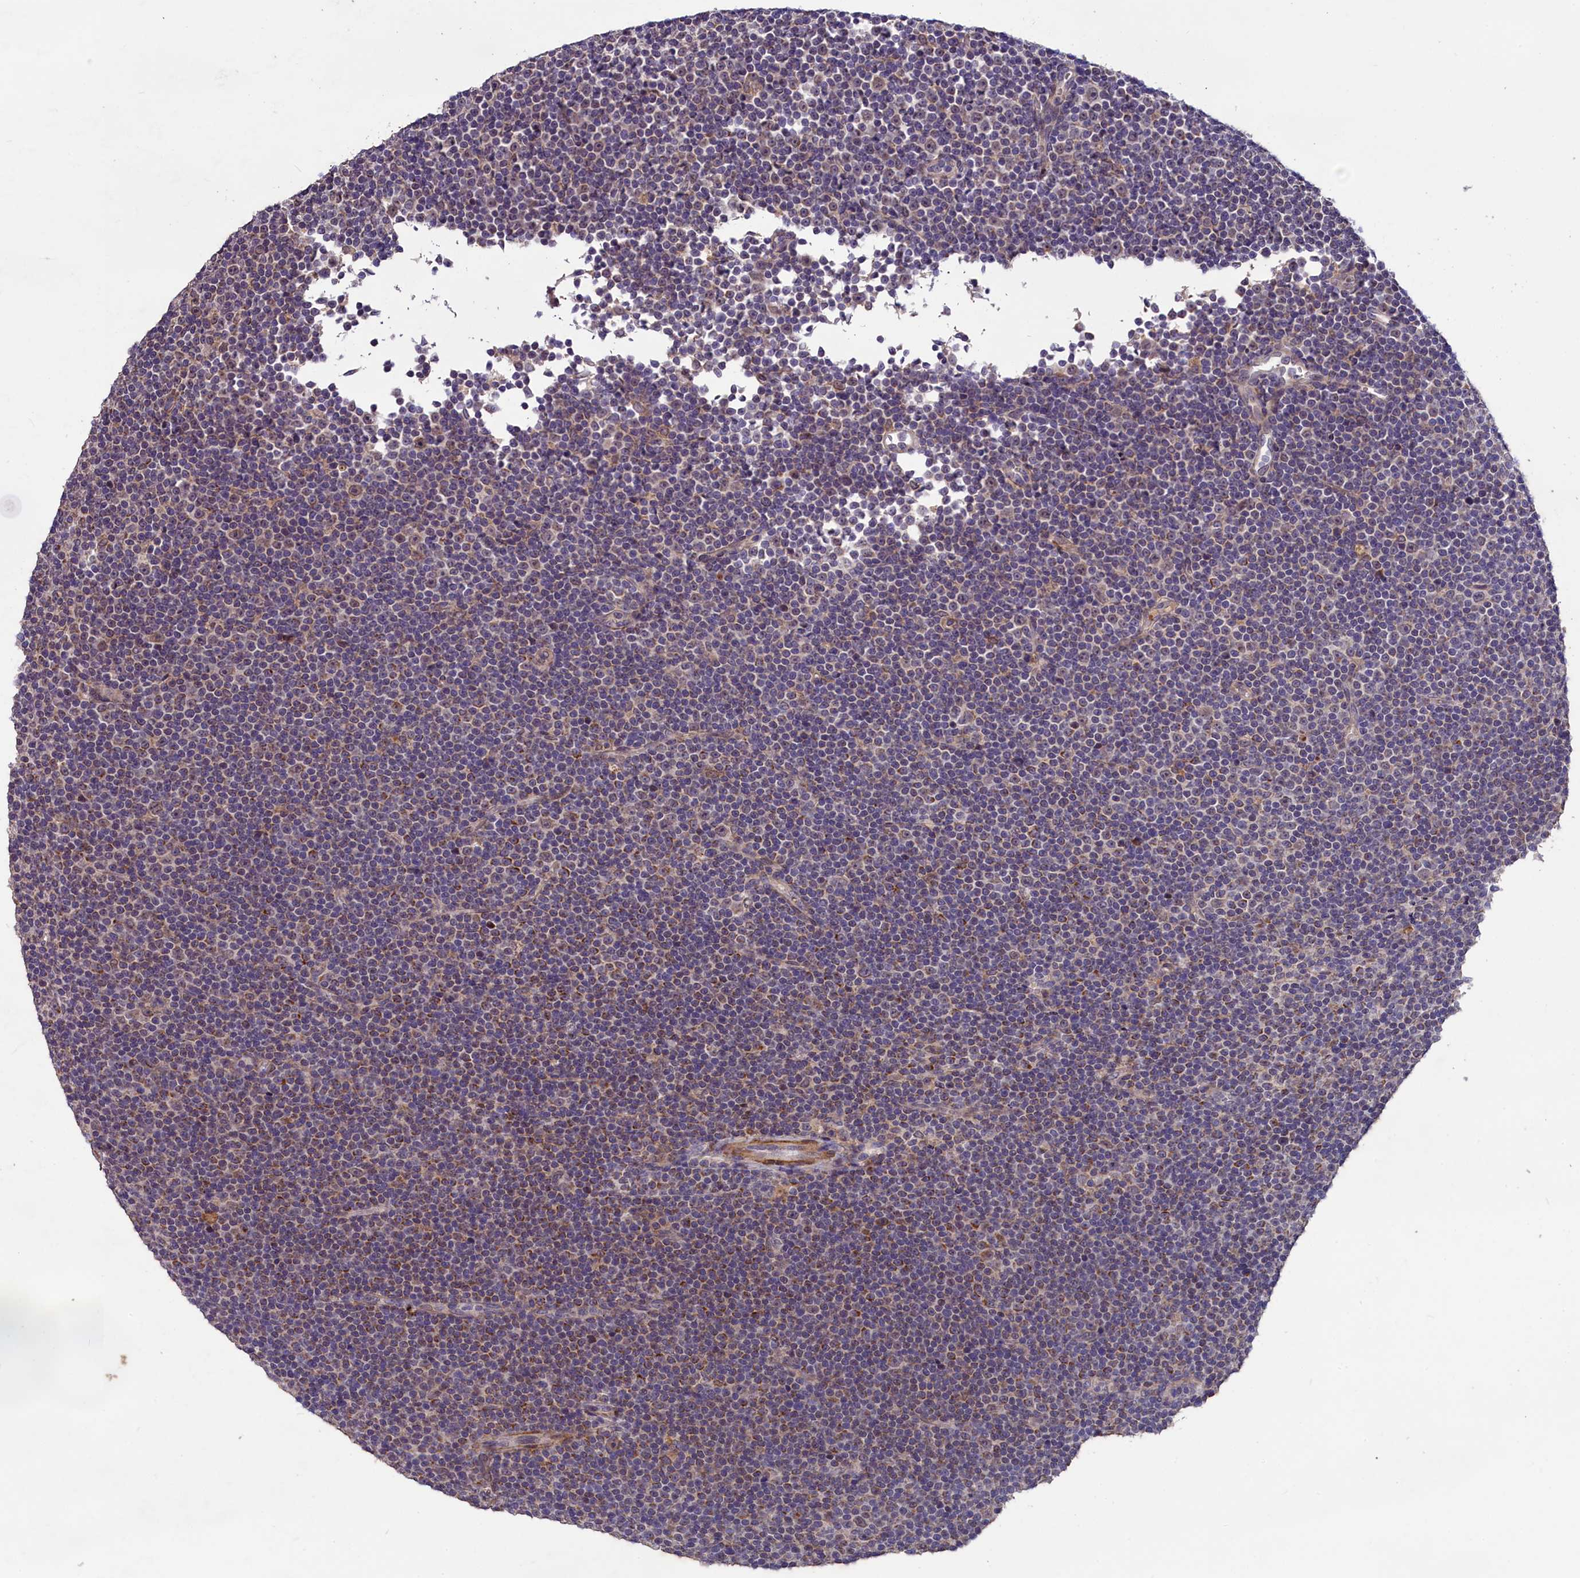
{"staining": {"intensity": "weak", "quantity": "25%-75%", "location": "cytoplasmic/membranous"}, "tissue": "lymphoma", "cell_type": "Tumor cells", "image_type": "cancer", "snomed": [{"axis": "morphology", "description": "Malignant lymphoma, non-Hodgkin's type, Low grade"}, {"axis": "topography", "description": "Lymph node"}], "caption": "Immunohistochemistry (IHC) of human lymphoma exhibits low levels of weak cytoplasmic/membranous positivity in about 25%-75% of tumor cells. (IHC, brightfield microscopy, high magnification).", "gene": "SLC39A6", "patient": {"sex": "female", "age": 67}}